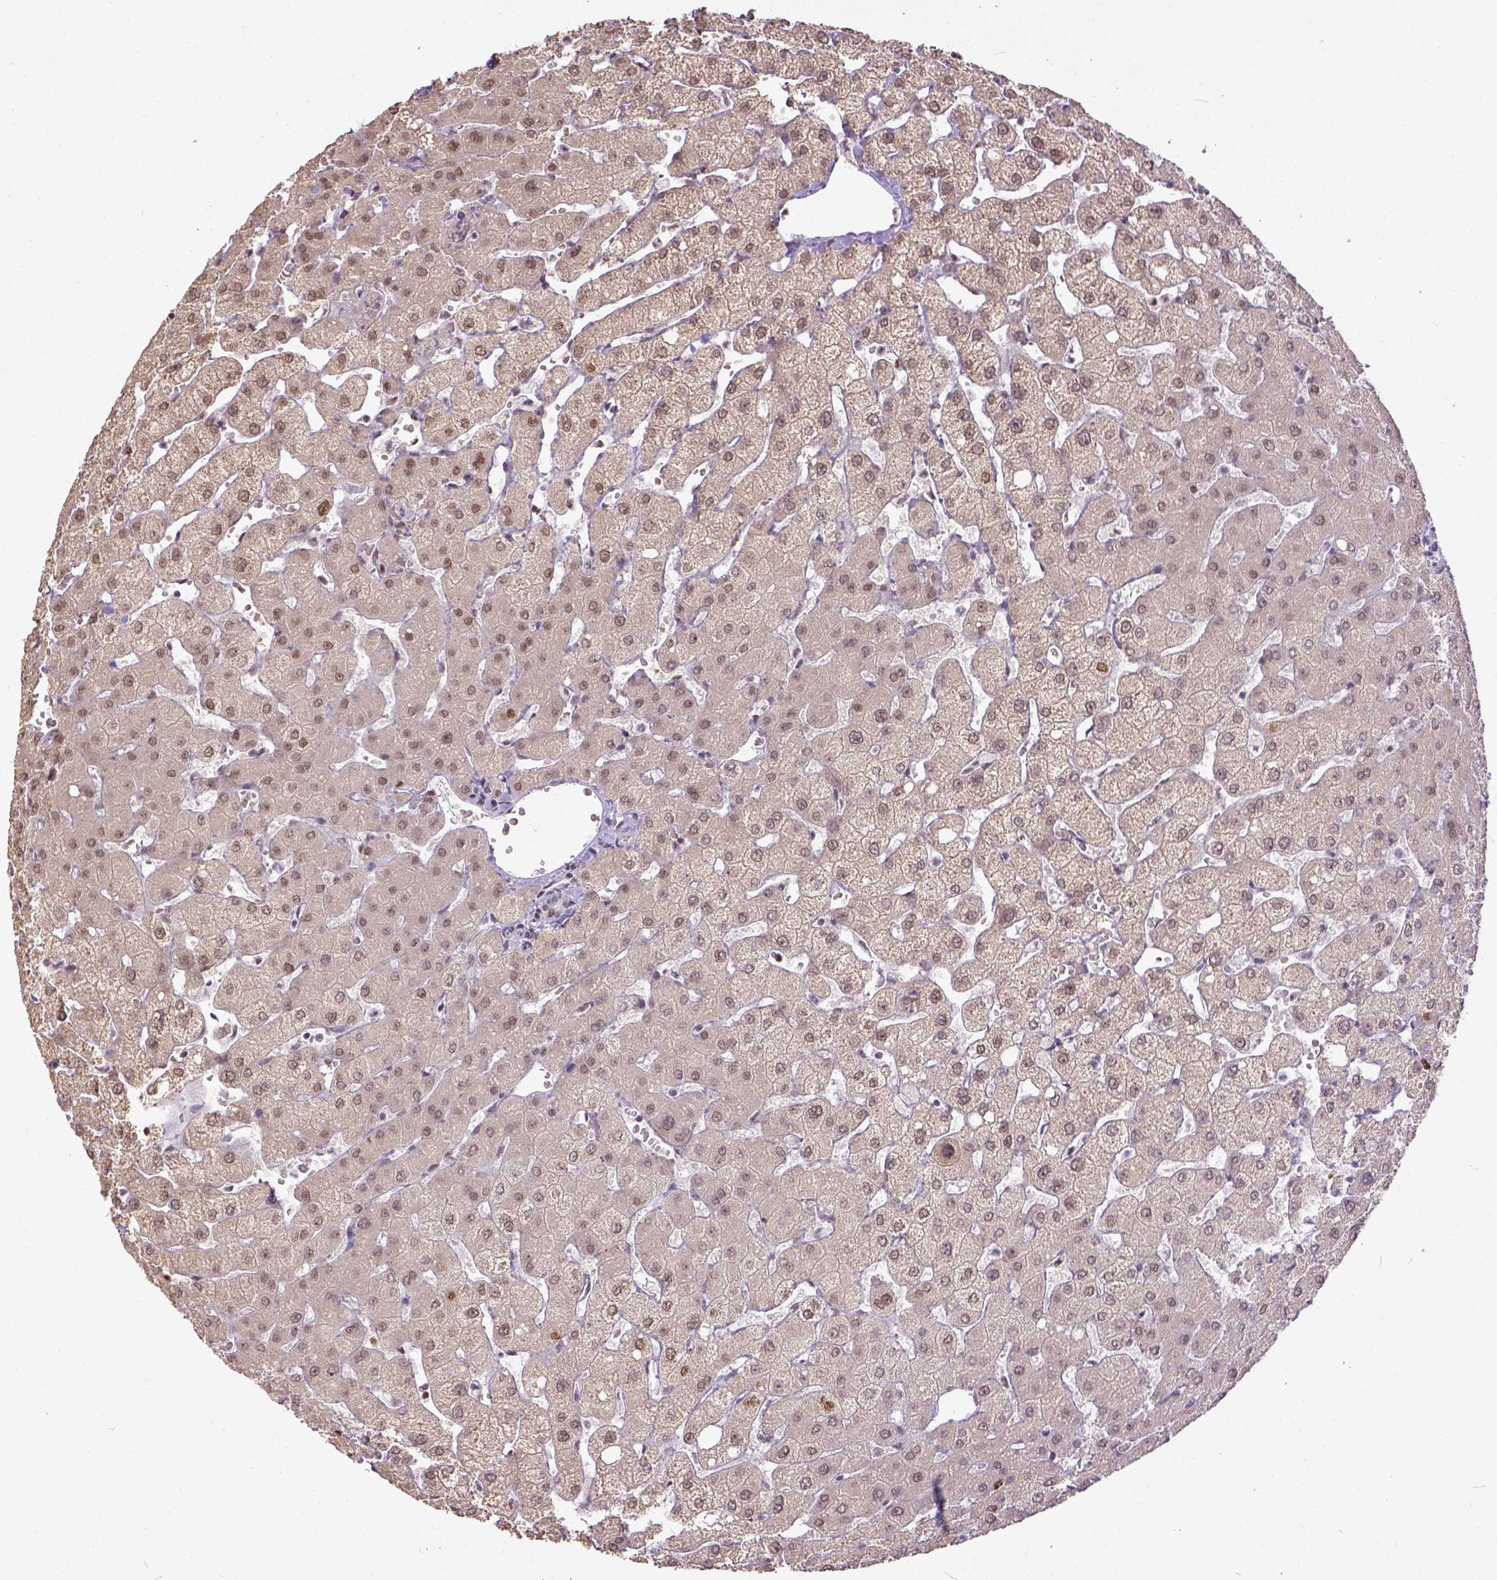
{"staining": {"intensity": "weak", "quantity": ">75%", "location": "nuclear"}, "tissue": "liver", "cell_type": "Cholangiocytes", "image_type": "normal", "snomed": [{"axis": "morphology", "description": "Normal tissue, NOS"}, {"axis": "topography", "description": "Liver"}], "caption": "Brown immunohistochemical staining in benign human liver reveals weak nuclear expression in approximately >75% of cholangiocytes.", "gene": "ERCC1", "patient": {"sex": "female", "age": 54}}